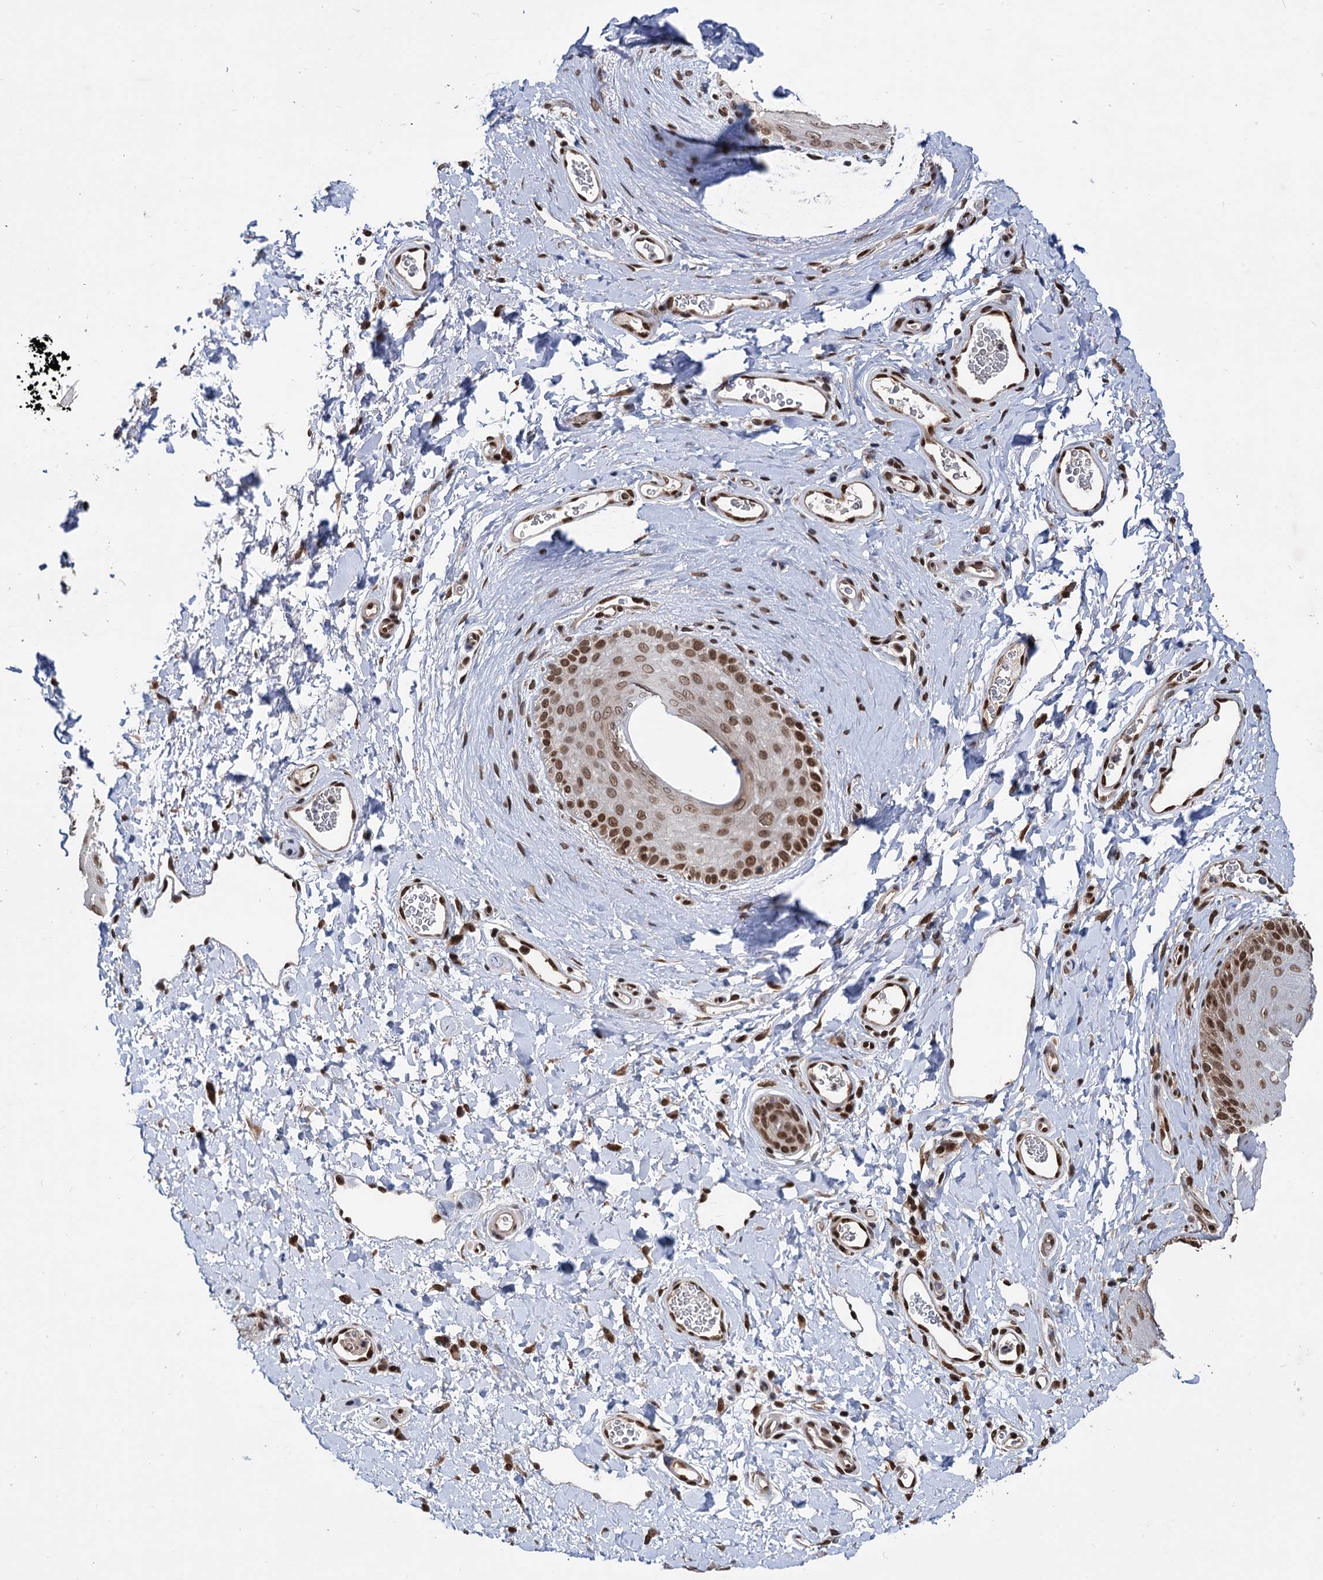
{"staining": {"intensity": "moderate", "quantity": ">75%", "location": "nuclear"}, "tissue": "skin", "cell_type": "Epidermal cells", "image_type": "normal", "snomed": [{"axis": "morphology", "description": "Normal tissue, NOS"}, {"axis": "topography", "description": "Anal"}], "caption": "Immunohistochemistry (IHC) histopathology image of unremarkable skin: human skin stained using IHC shows medium levels of moderate protein expression localized specifically in the nuclear of epidermal cells, appearing as a nuclear brown color.", "gene": "MESD", "patient": {"sex": "male", "age": 44}}